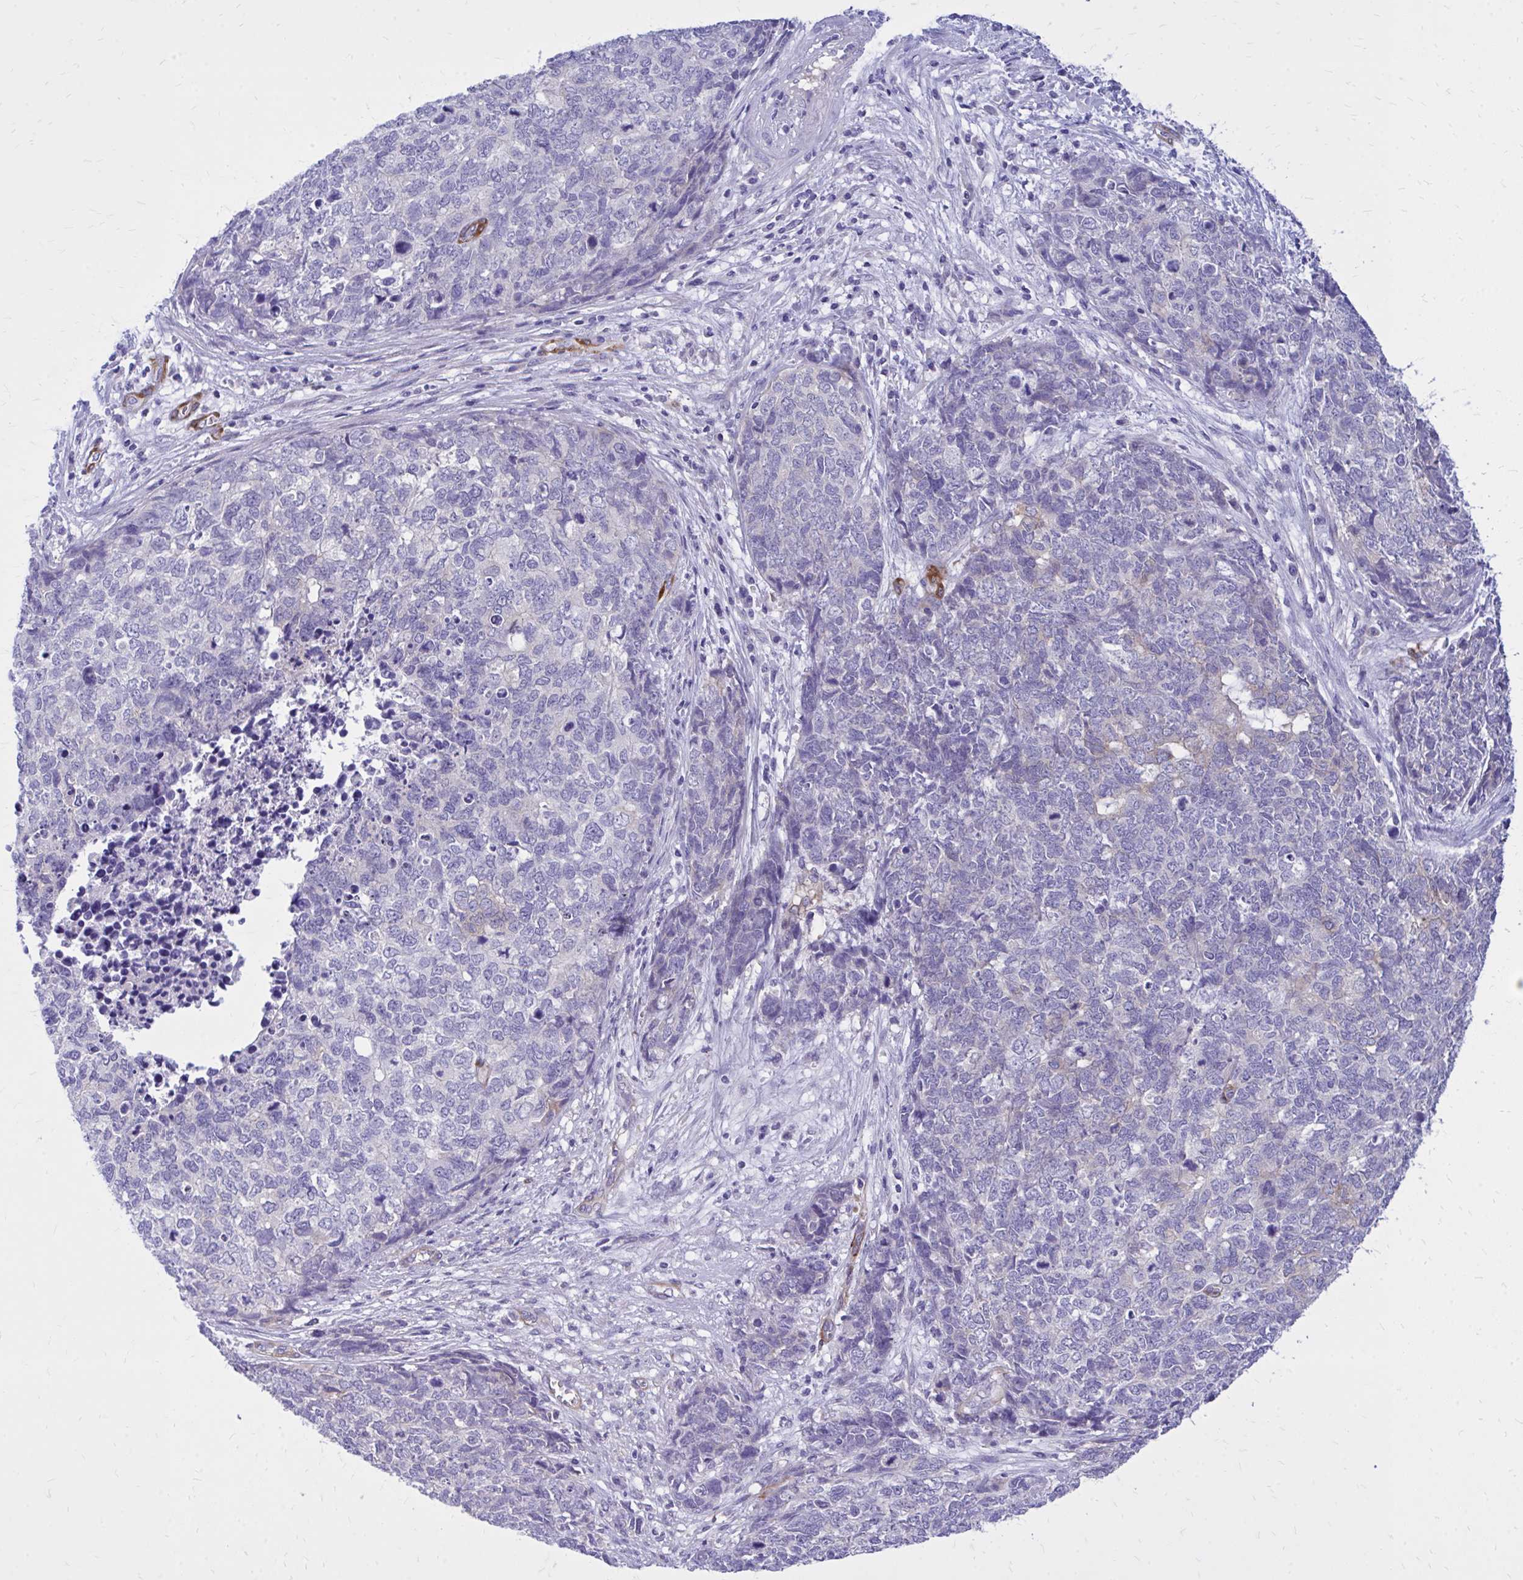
{"staining": {"intensity": "negative", "quantity": "none", "location": "none"}, "tissue": "cervical cancer", "cell_type": "Tumor cells", "image_type": "cancer", "snomed": [{"axis": "morphology", "description": "Adenocarcinoma, NOS"}, {"axis": "topography", "description": "Cervix"}], "caption": "Immunohistochemistry (IHC) image of adenocarcinoma (cervical) stained for a protein (brown), which shows no expression in tumor cells.", "gene": "EPB41L1", "patient": {"sex": "female", "age": 63}}